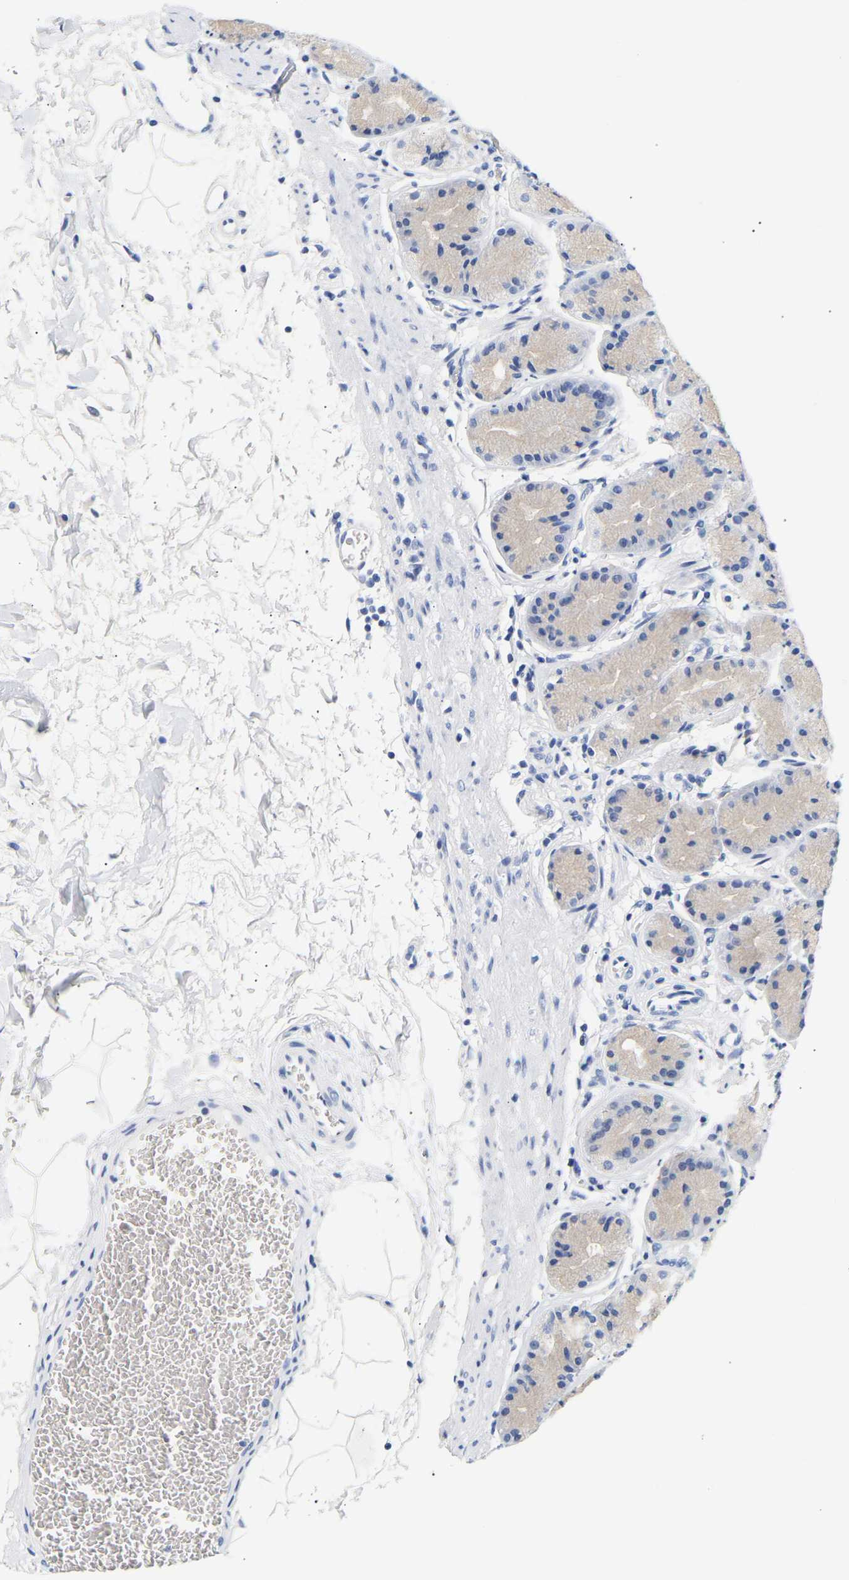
{"staining": {"intensity": "negative", "quantity": "none", "location": "none"}, "tissue": "stomach", "cell_type": "Glandular cells", "image_type": "normal", "snomed": [{"axis": "morphology", "description": "Normal tissue, NOS"}, {"axis": "topography", "description": "Stomach"}], "caption": "Immunohistochemistry image of benign stomach: stomach stained with DAB (3,3'-diaminobenzidine) exhibits no significant protein positivity in glandular cells.", "gene": "SPINK2", "patient": {"sex": "male", "age": 42}}